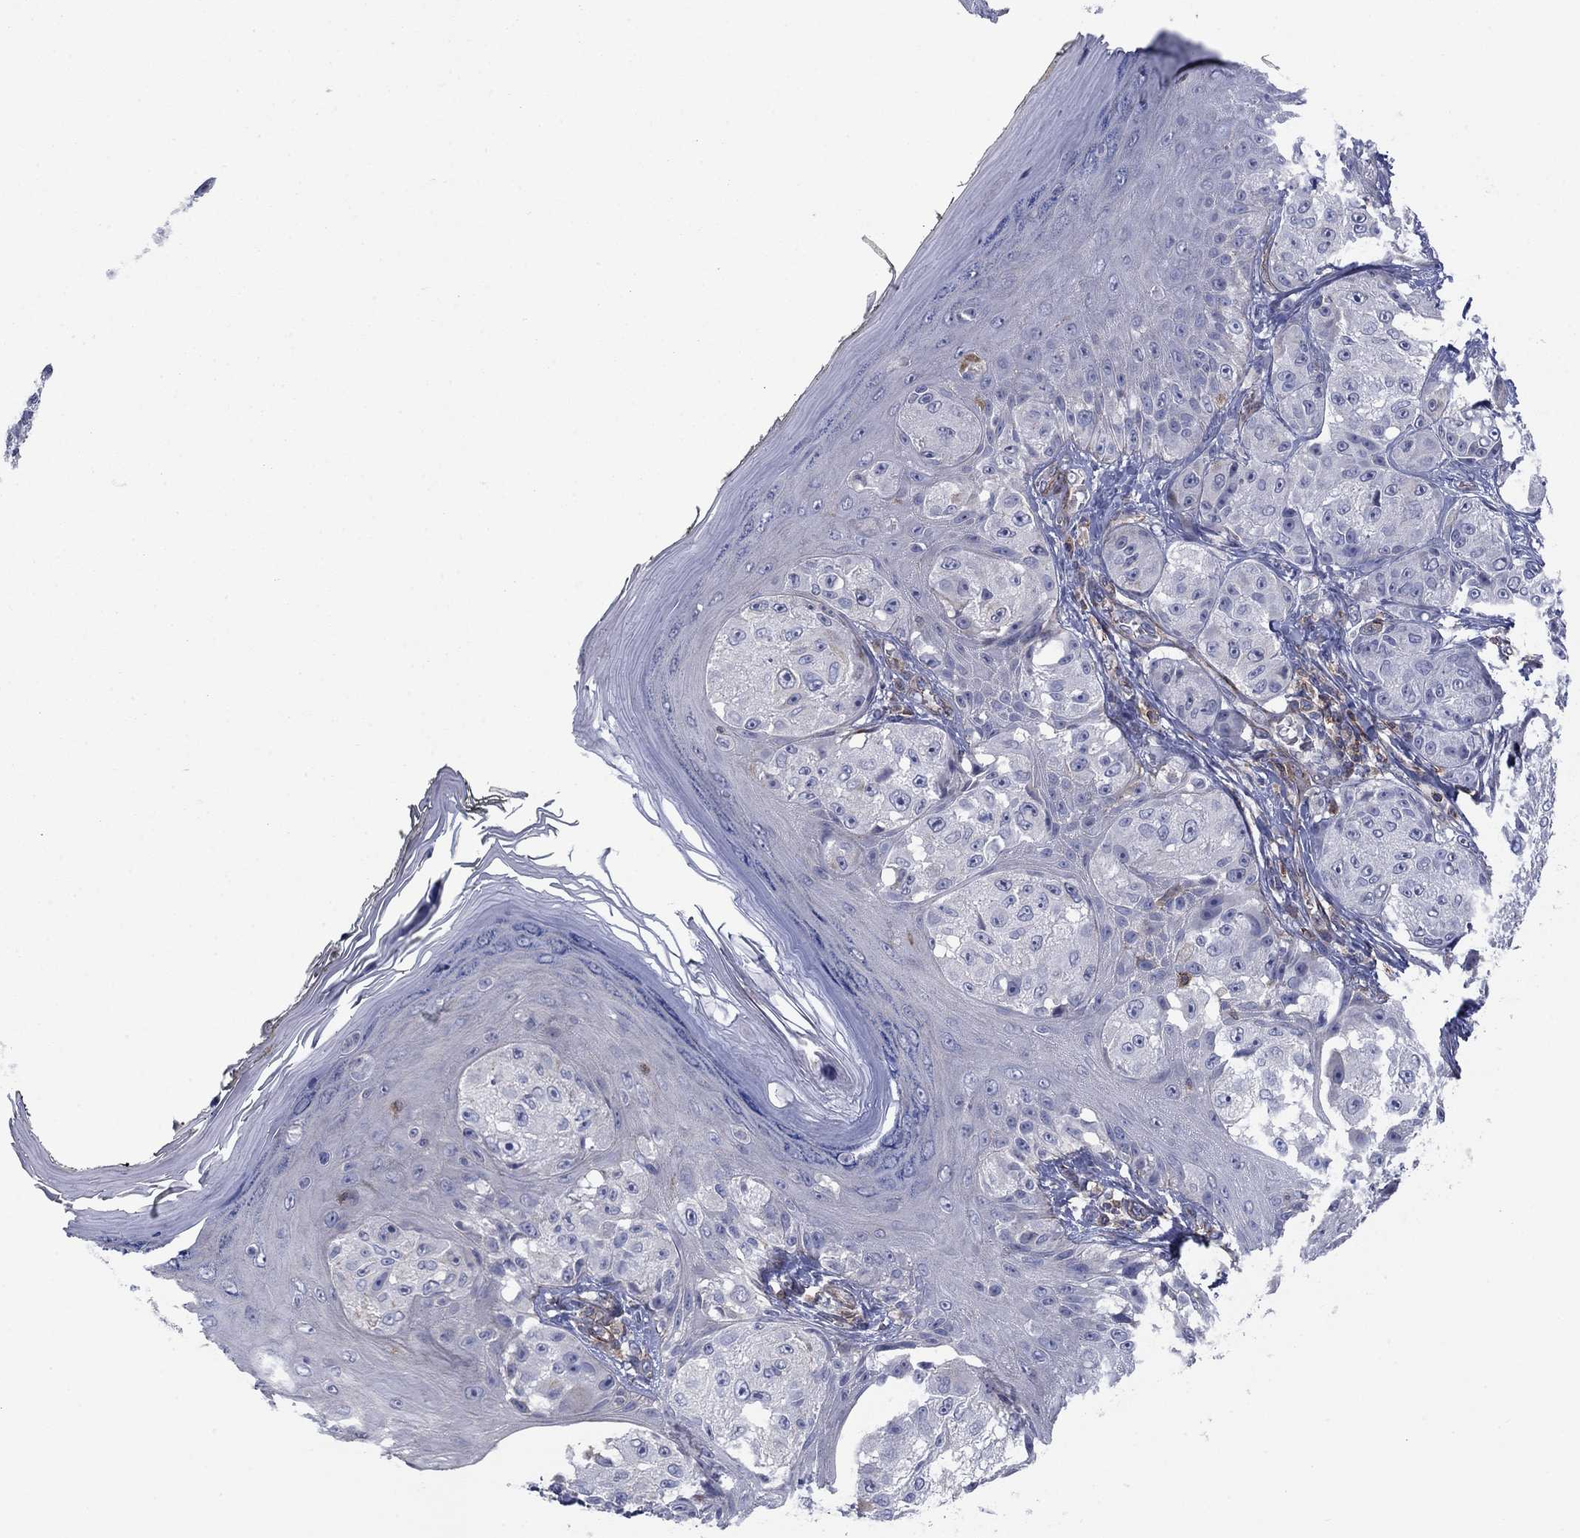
{"staining": {"intensity": "negative", "quantity": "none", "location": "none"}, "tissue": "melanoma", "cell_type": "Tumor cells", "image_type": "cancer", "snomed": [{"axis": "morphology", "description": "Malignant melanoma, NOS"}, {"axis": "topography", "description": "Skin"}], "caption": "Malignant melanoma was stained to show a protein in brown. There is no significant staining in tumor cells.", "gene": "PSD4", "patient": {"sex": "male", "age": 61}}